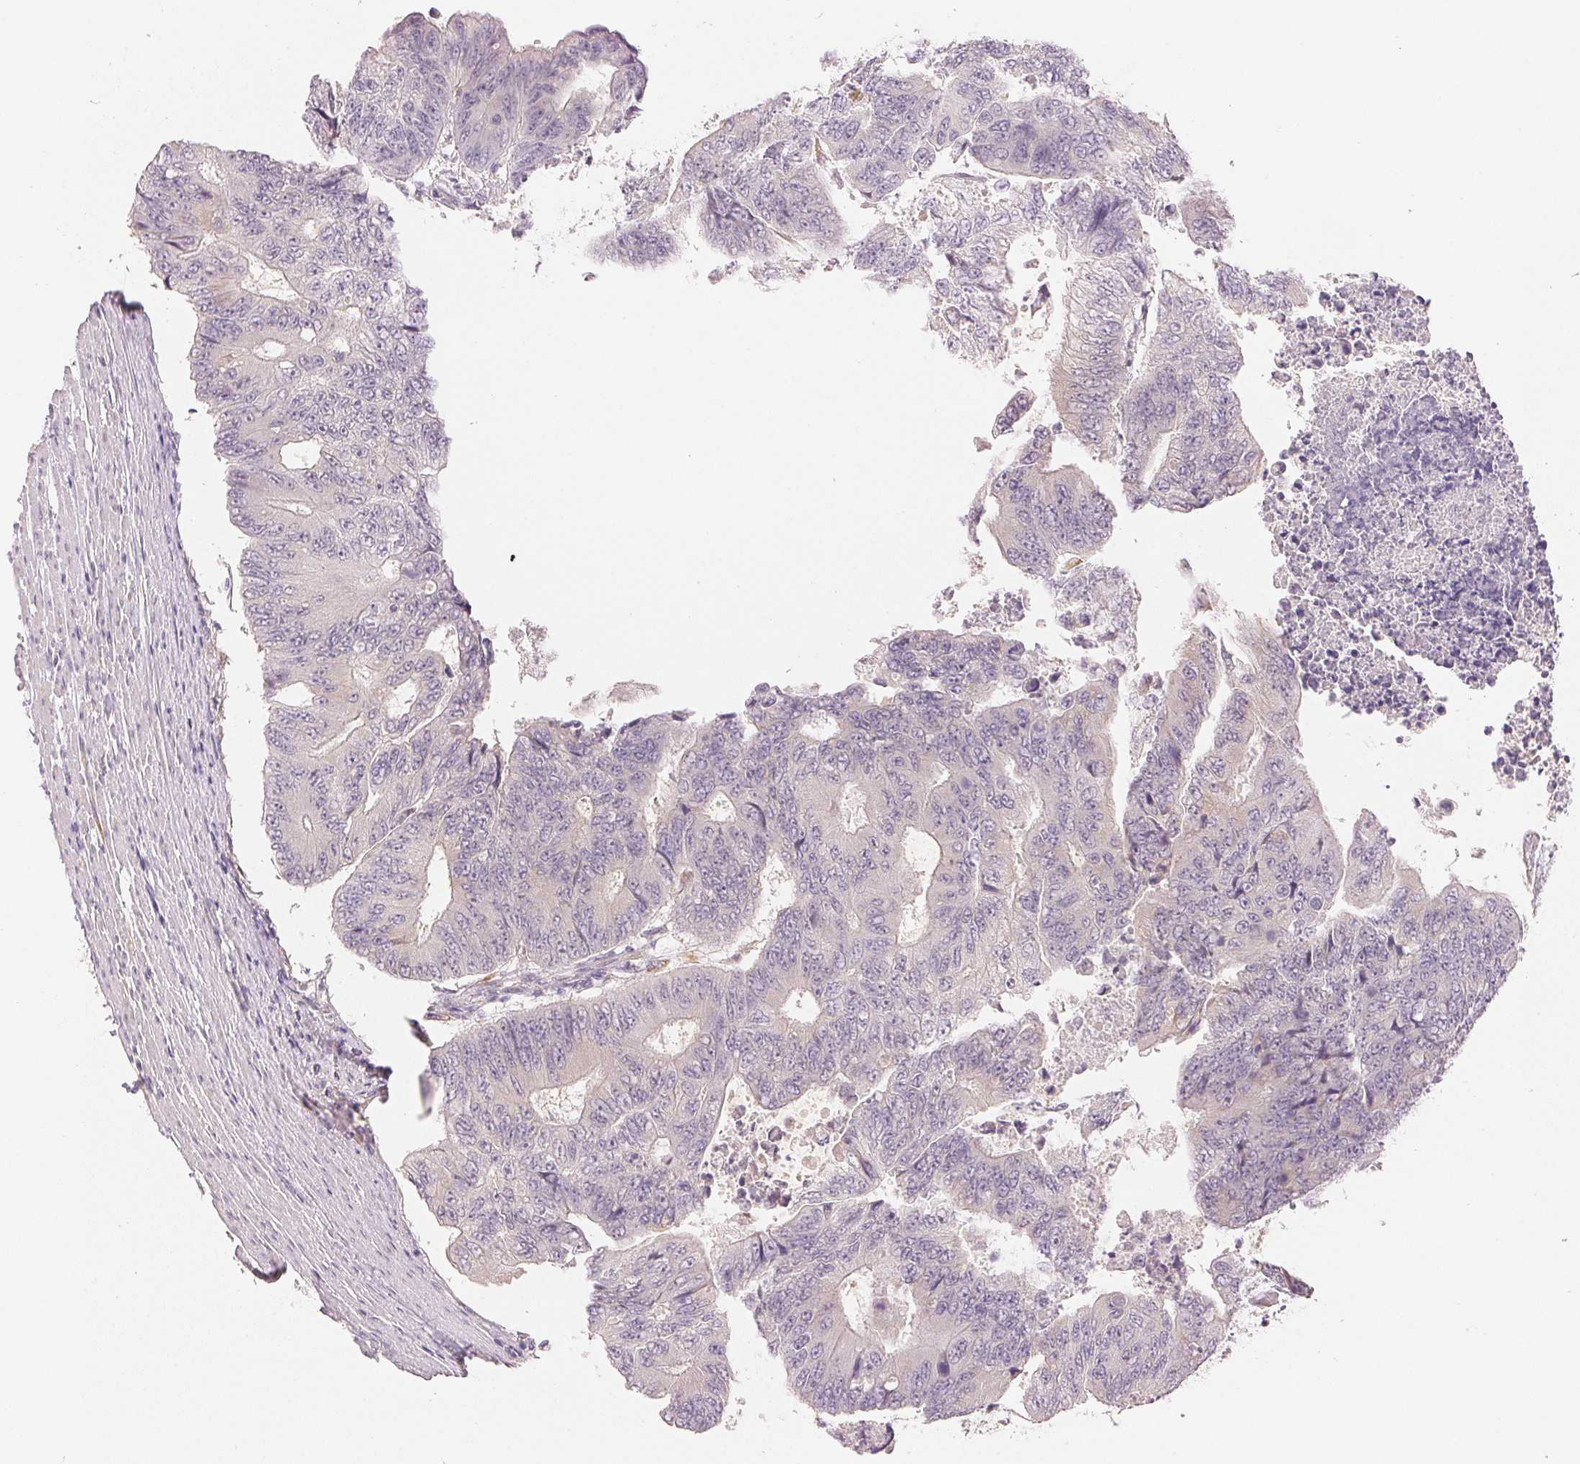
{"staining": {"intensity": "negative", "quantity": "none", "location": "none"}, "tissue": "colorectal cancer", "cell_type": "Tumor cells", "image_type": "cancer", "snomed": [{"axis": "morphology", "description": "Adenocarcinoma, NOS"}, {"axis": "topography", "description": "Colon"}], "caption": "Colorectal adenocarcinoma was stained to show a protein in brown. There is no significant expression in tumor cells.", "gene": "MAP1LC3A", "patient": {"sex": "female", "age": 48}}